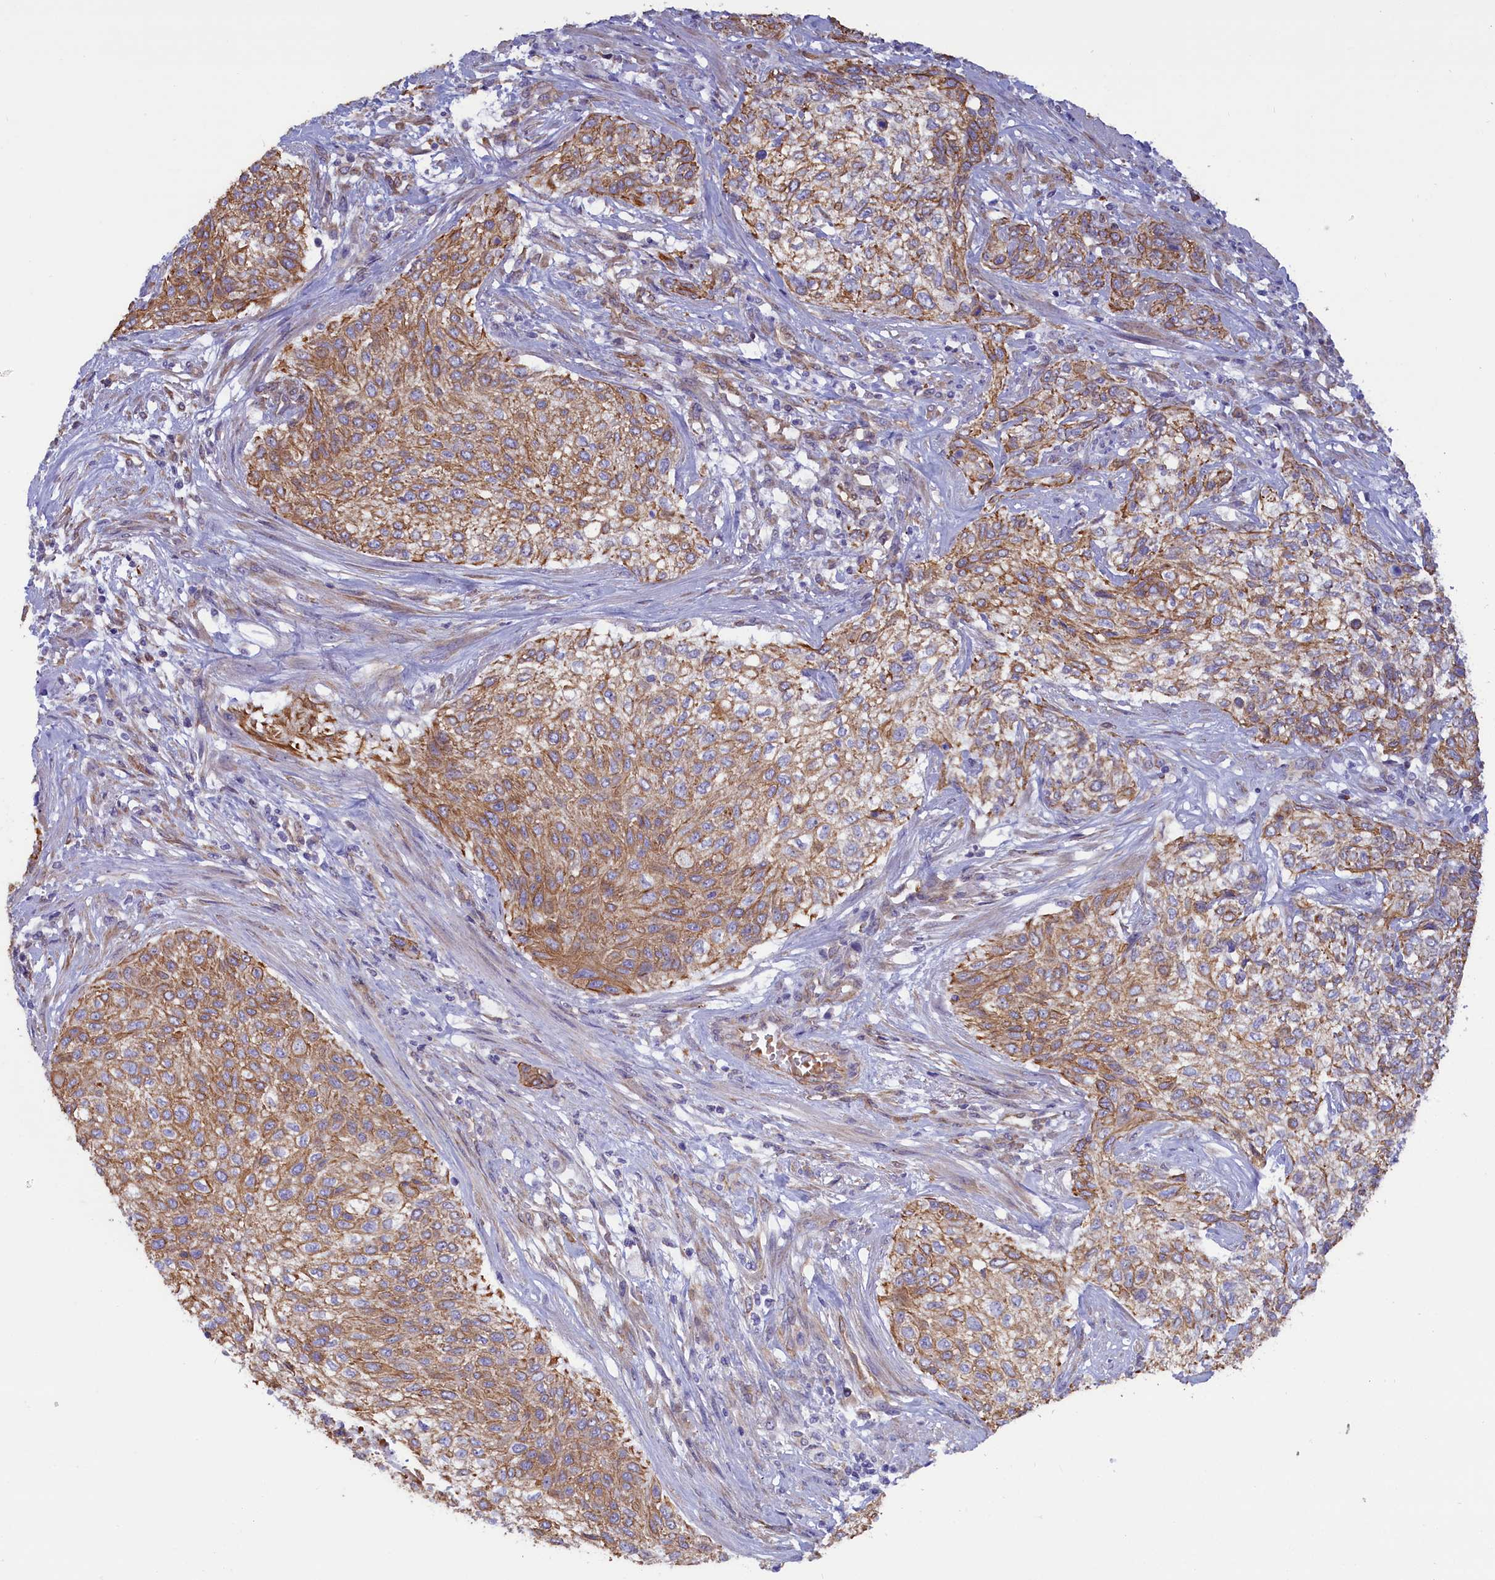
{"staining": {"intensity": "moderate", "quantity": ">75%", "location": "cytoplasmic/membranous"}, "tissue": "urothelial cancer", "cell_type": "Tumor cells", "image_type": "cancer", "snomed": [{"axis": "morphology", "description": "Normal tissue, NOS"}, {"axis": "morphology", "description": "Urothelial carcinoma, NOS"}, {"axis": "topography", "description": "Urinary bladder"}, {"axis": "topography", "description": "Peripheral nerve tissue"}], "caption": "Immunohistochemical staining of transitional cell carcinoma exhibits medium levels of moderate cytoplasmic/membranous protein positivity in approximately >75% of tumor cells.", "gene": "ABCC12", "patient": {"sex": "male", "age": 35}}